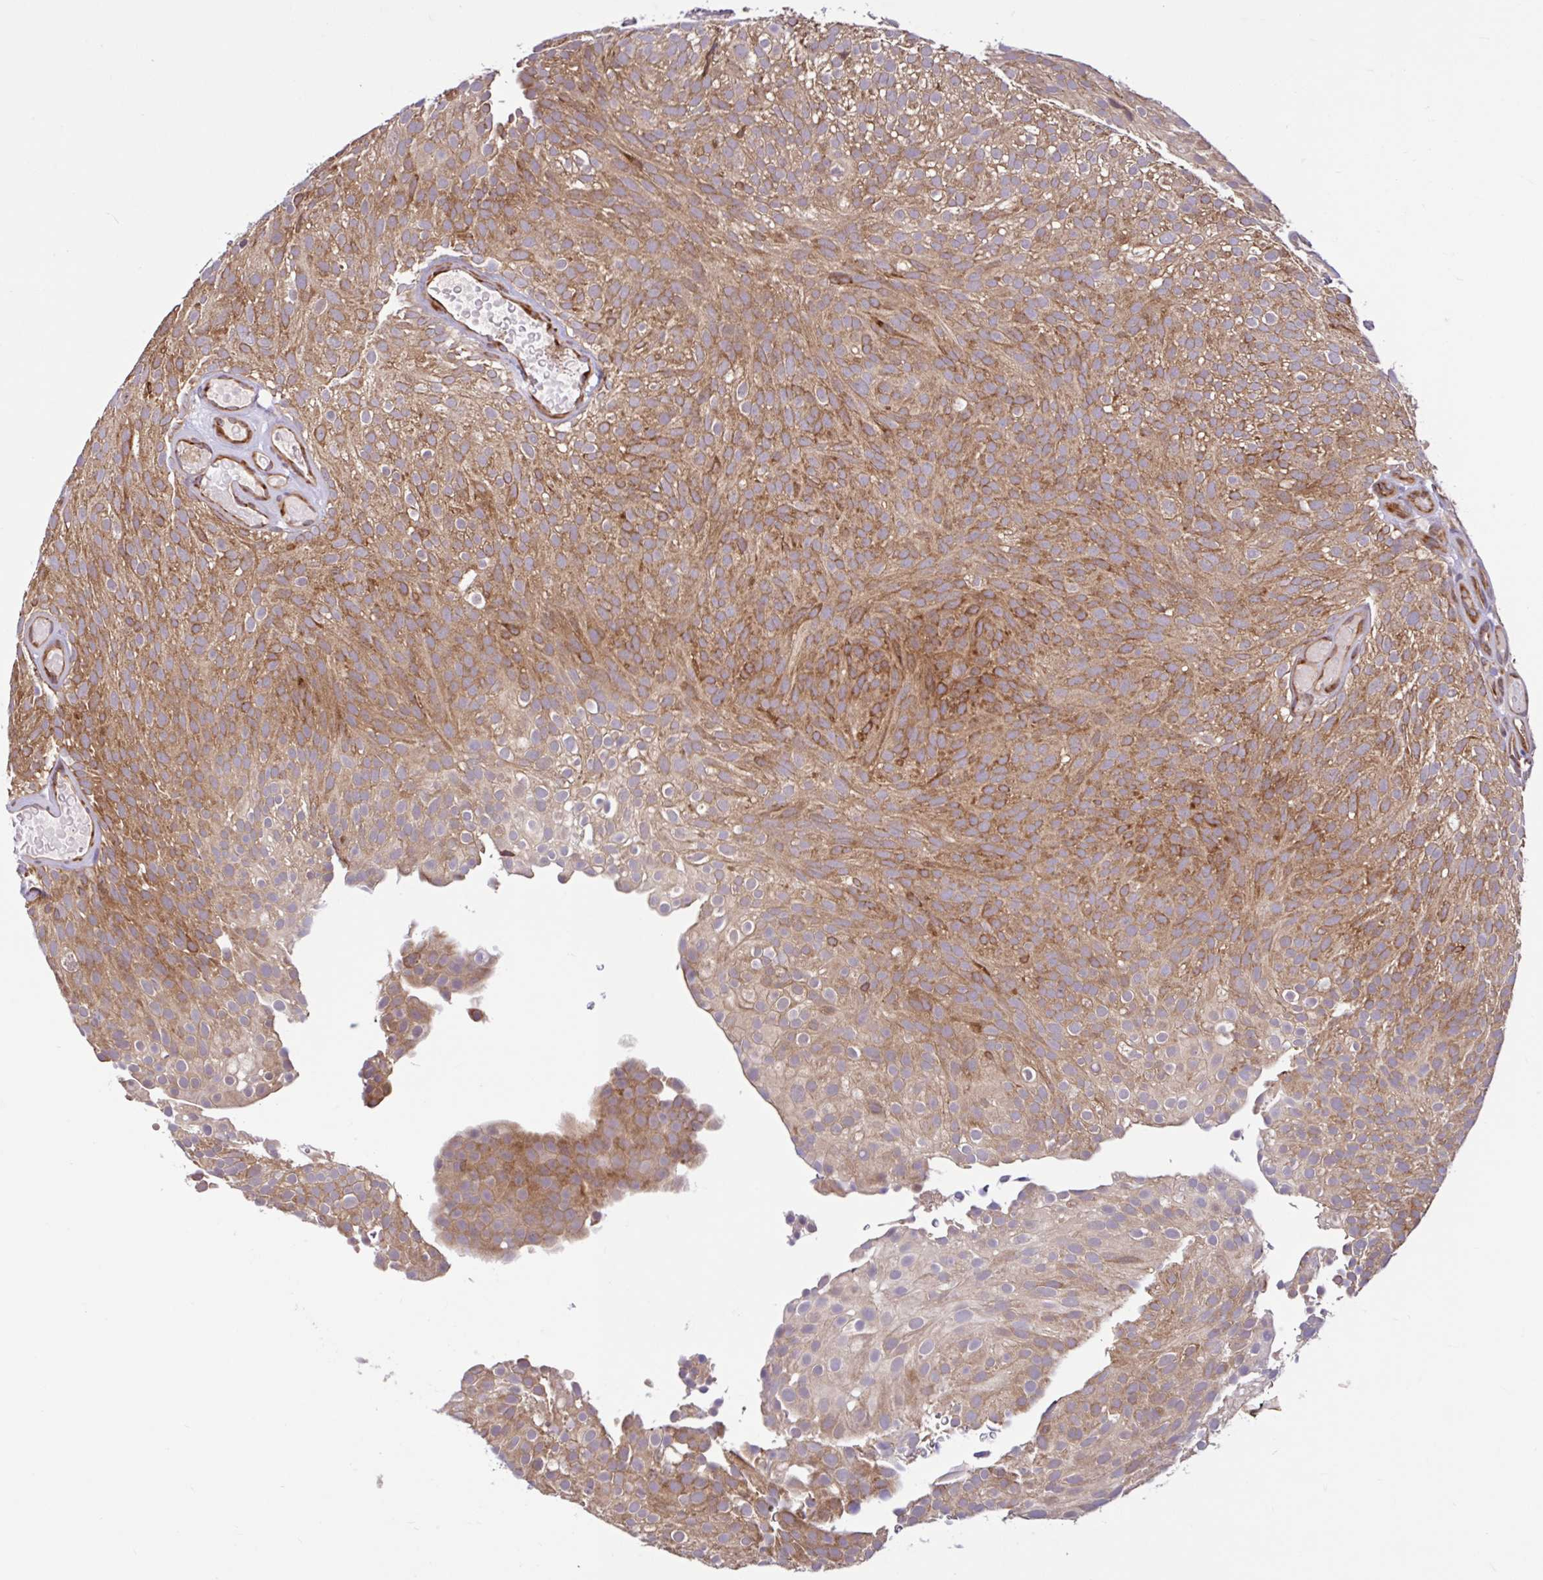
{"staining": {"intensity": "moderate", "quantity": ">75%", "location": "cytoplasmic/membranous"}, "tissue": "urothelial cancer", "cell_type": "Tumor cells", "image_type": "cancer", "snomed": [{"axis": "morphology", "description": "Urothelial carcinoma, Low grade"}, {"axis": "topography", "description": "Urinary bladder"}], "caption": "Low-grade urothelial carcinoma stained with a brown dye shows moderate cytoplasmic/membranous positive staining in approximately >75% of tumor cells.", "gene": "NTPCR", "patient": {"sex": "male", "age": 78}}